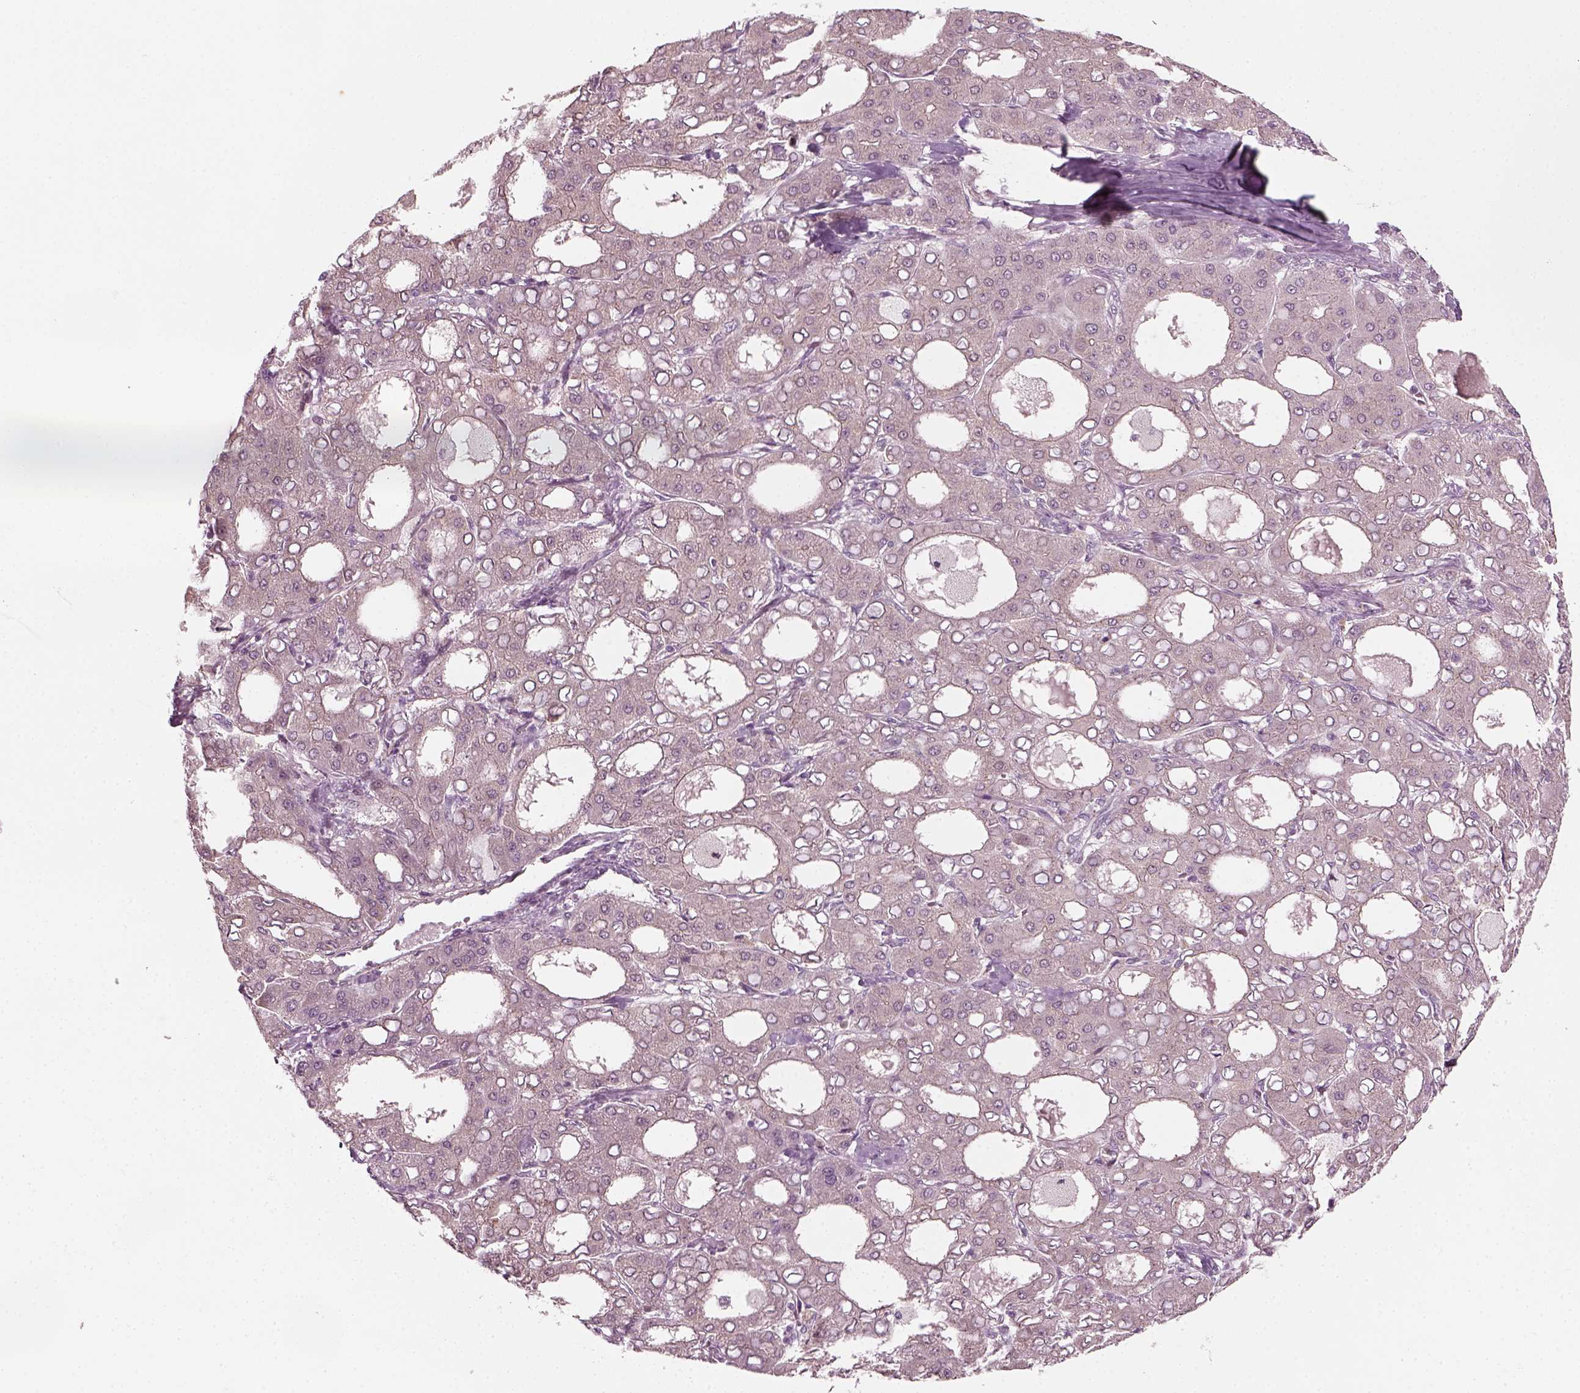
{"staining": {"intensity": "negative", "quantity": "none", "location": "none"}, "tissue": "liver cancer", "cell_type": "Tumor cells", "image_type": "cancer", "snomed": [{"axis": "morphology", "description": "Carcinoma, Hepatocellular, NOS"}, {"axis": "topography", "description": "Liver"}], "caption": "Liver cancer stained for a protein using IHC shows no positivity tumor cells.", "gene": "MLIP", "patient": {"sex": "male", "age": 65}}